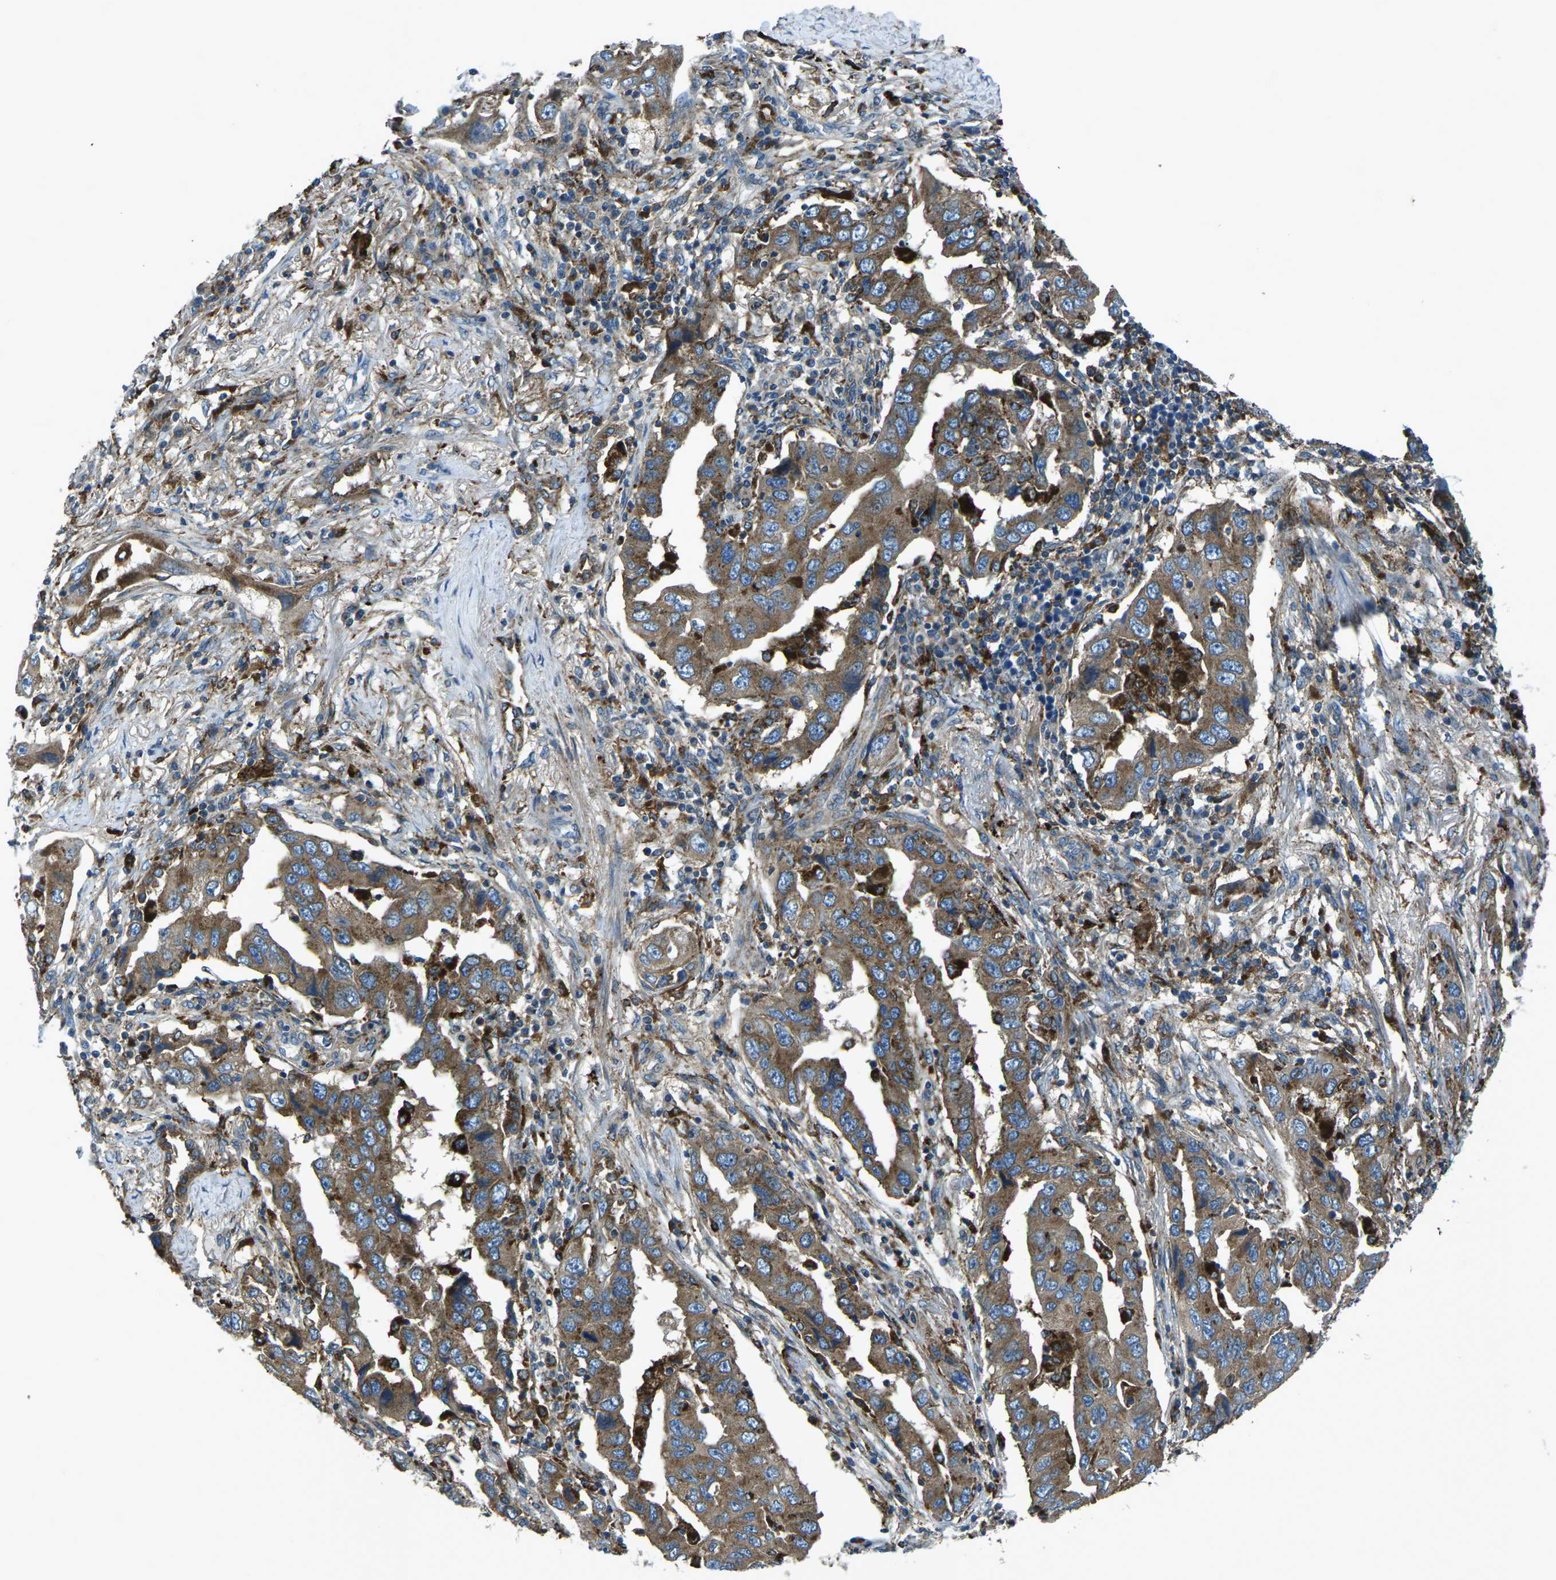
{"staining": {"intensity": "moderate", "quantity": ">75%", "location": "cytoplasmic/membranous"}, "tissue": "lung cancer", "cell_type": "Tumor cells", "image_type": "cancer", "snomed": [{"axis": "morphology", "description": "Adenocarcinoma, NOS"}, {"axis": "topography", "description": "Lung"}], "caption": "IHC (DAB) staining of human lung adenocarcinoma shows moderate cytoplasmic/membranous protein expression in approximately >75% of tumor cells.", "gene": "CDK17", "patient": {"sex": "female", "age": 65}}